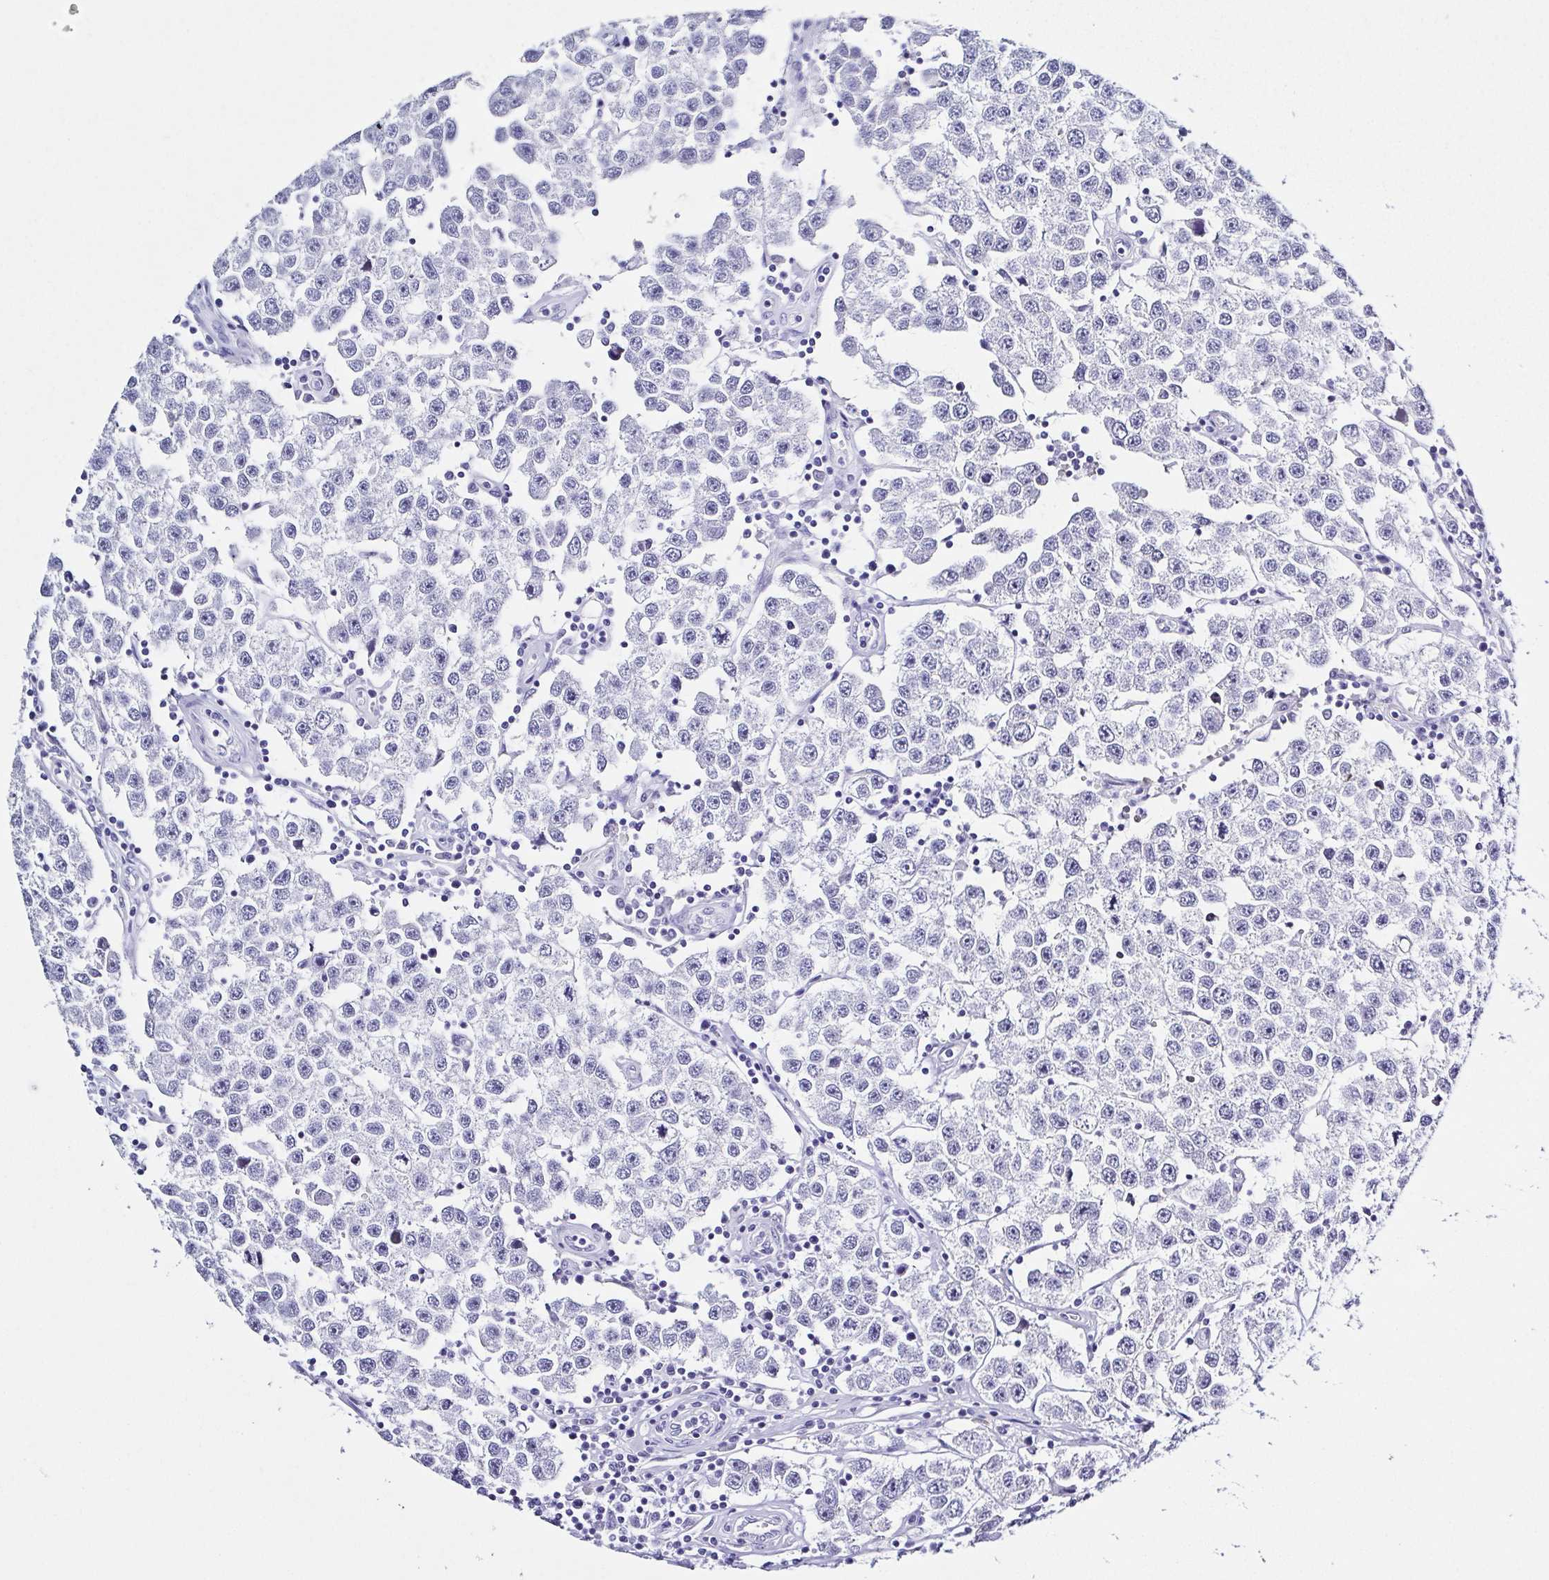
{"staining": {"intensity": "negative", "quantity": "none", "location": "none"}, "tissue": "testis cancer", "cell_type": "Tumor cells", "image_type": "cancer", "snomed": [{"axis": "morphology", "description": "Seminoma, NOS"}, {"axis": "topography", "description": "Testis"}], "caption": "Immunohistochemical staining of seminoma (testis) displays no significant staining in tumor cells.", "gene": "TNNT2", "patient": {"sex": "male", "age": 34}}